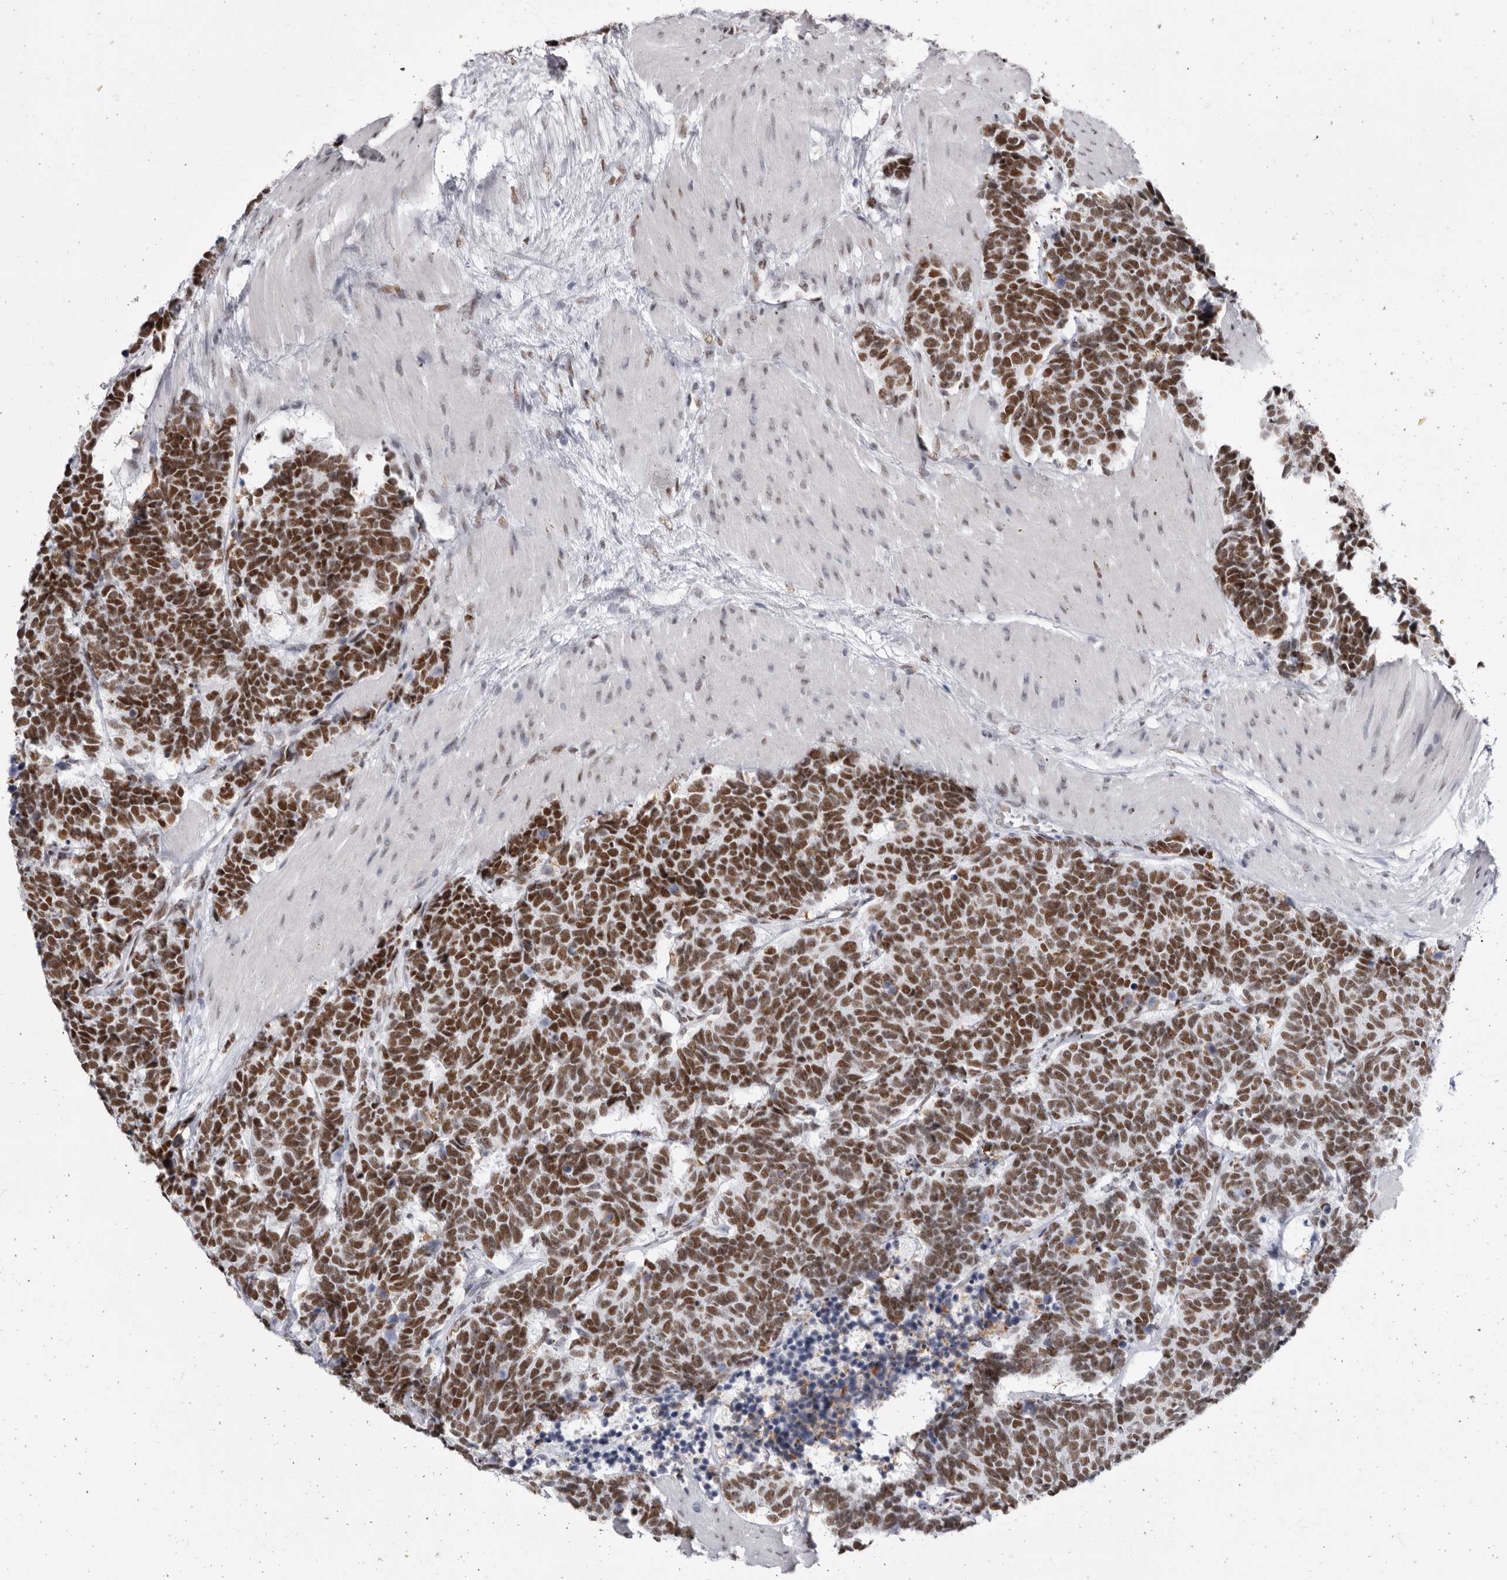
{"staining": {"intensity": "strong", "quantity": ">75%", "location": "nuclear"}, "tissue": "carcinoid", "cell_type": "Tumor cells", "image_type": "cancer", "snomed": [{"axis": "morphology", "description": "Carcinoma, NOS"}, {"axis": "morphology", "description": "Carcinoid, malignant, NOS"}, {"axis": "topography", "description": "Urinary bladder"}], "caption": "Immunohistochemistry (IHC) of carcinoma exhibits high levels of strong nuclear positivity in about >75% of tumor cells.", "gene": "ZNF326", "patient": {"sex": "male", "age": 57}}